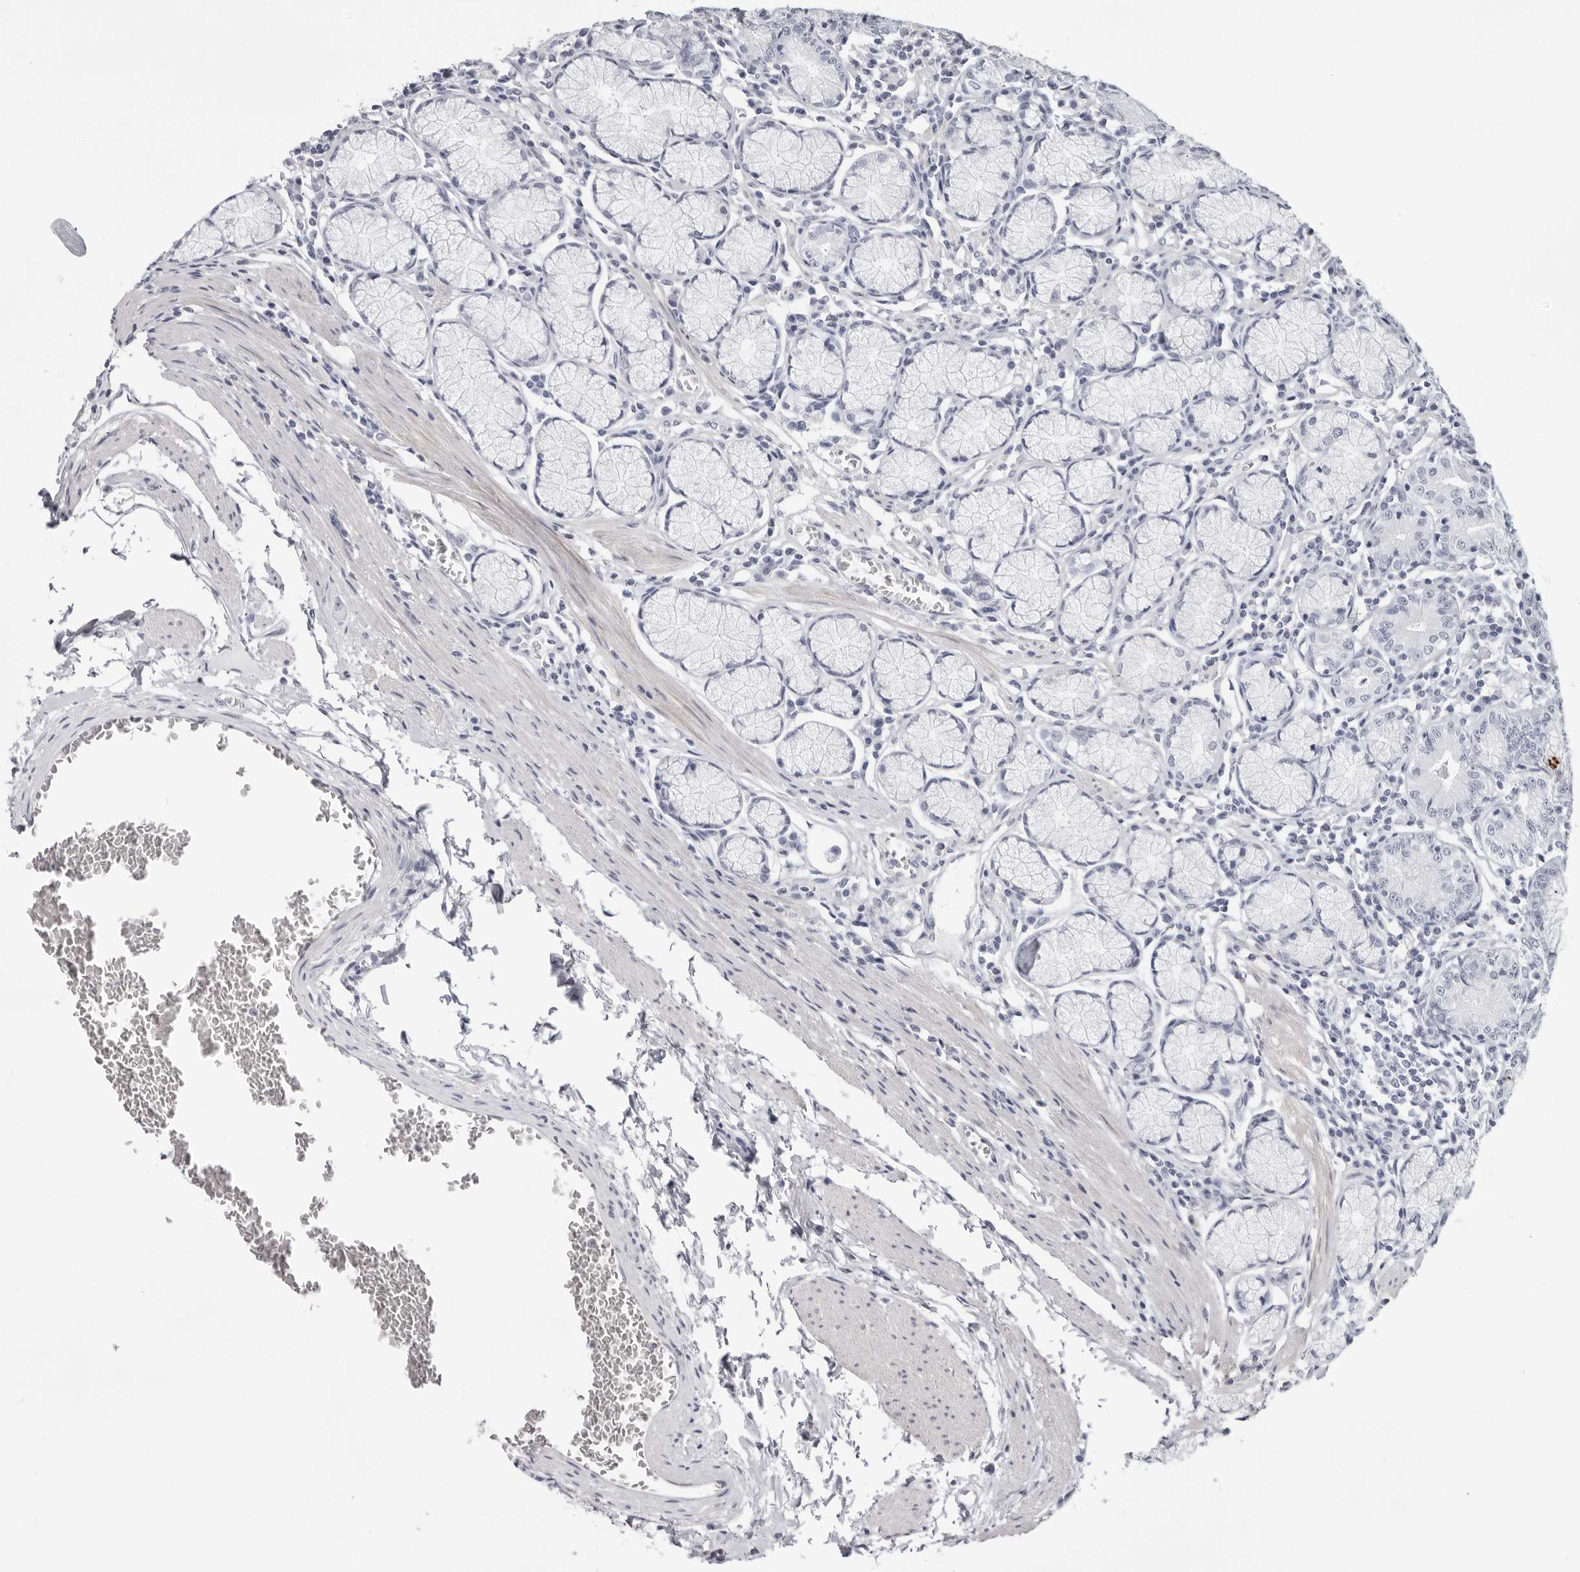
{"staining": {"intensity": "negative", "quantity": "none", "location": "none"}, "tissue": "stomach", "cell_type": "Glandular cells", "image_type": "normal", "snomed": [{"axis": "morphology", "description": "Normal tissue, NOS"}, {"axis": "topography", "description": "Stomach"}], "caption": "This is an immunohistochemistry (IHC) image of unremarkable human stomach. There is no staining in glandular cells.", "gene": "INSL3", "patient": {"sex": "male", "age": 55}}